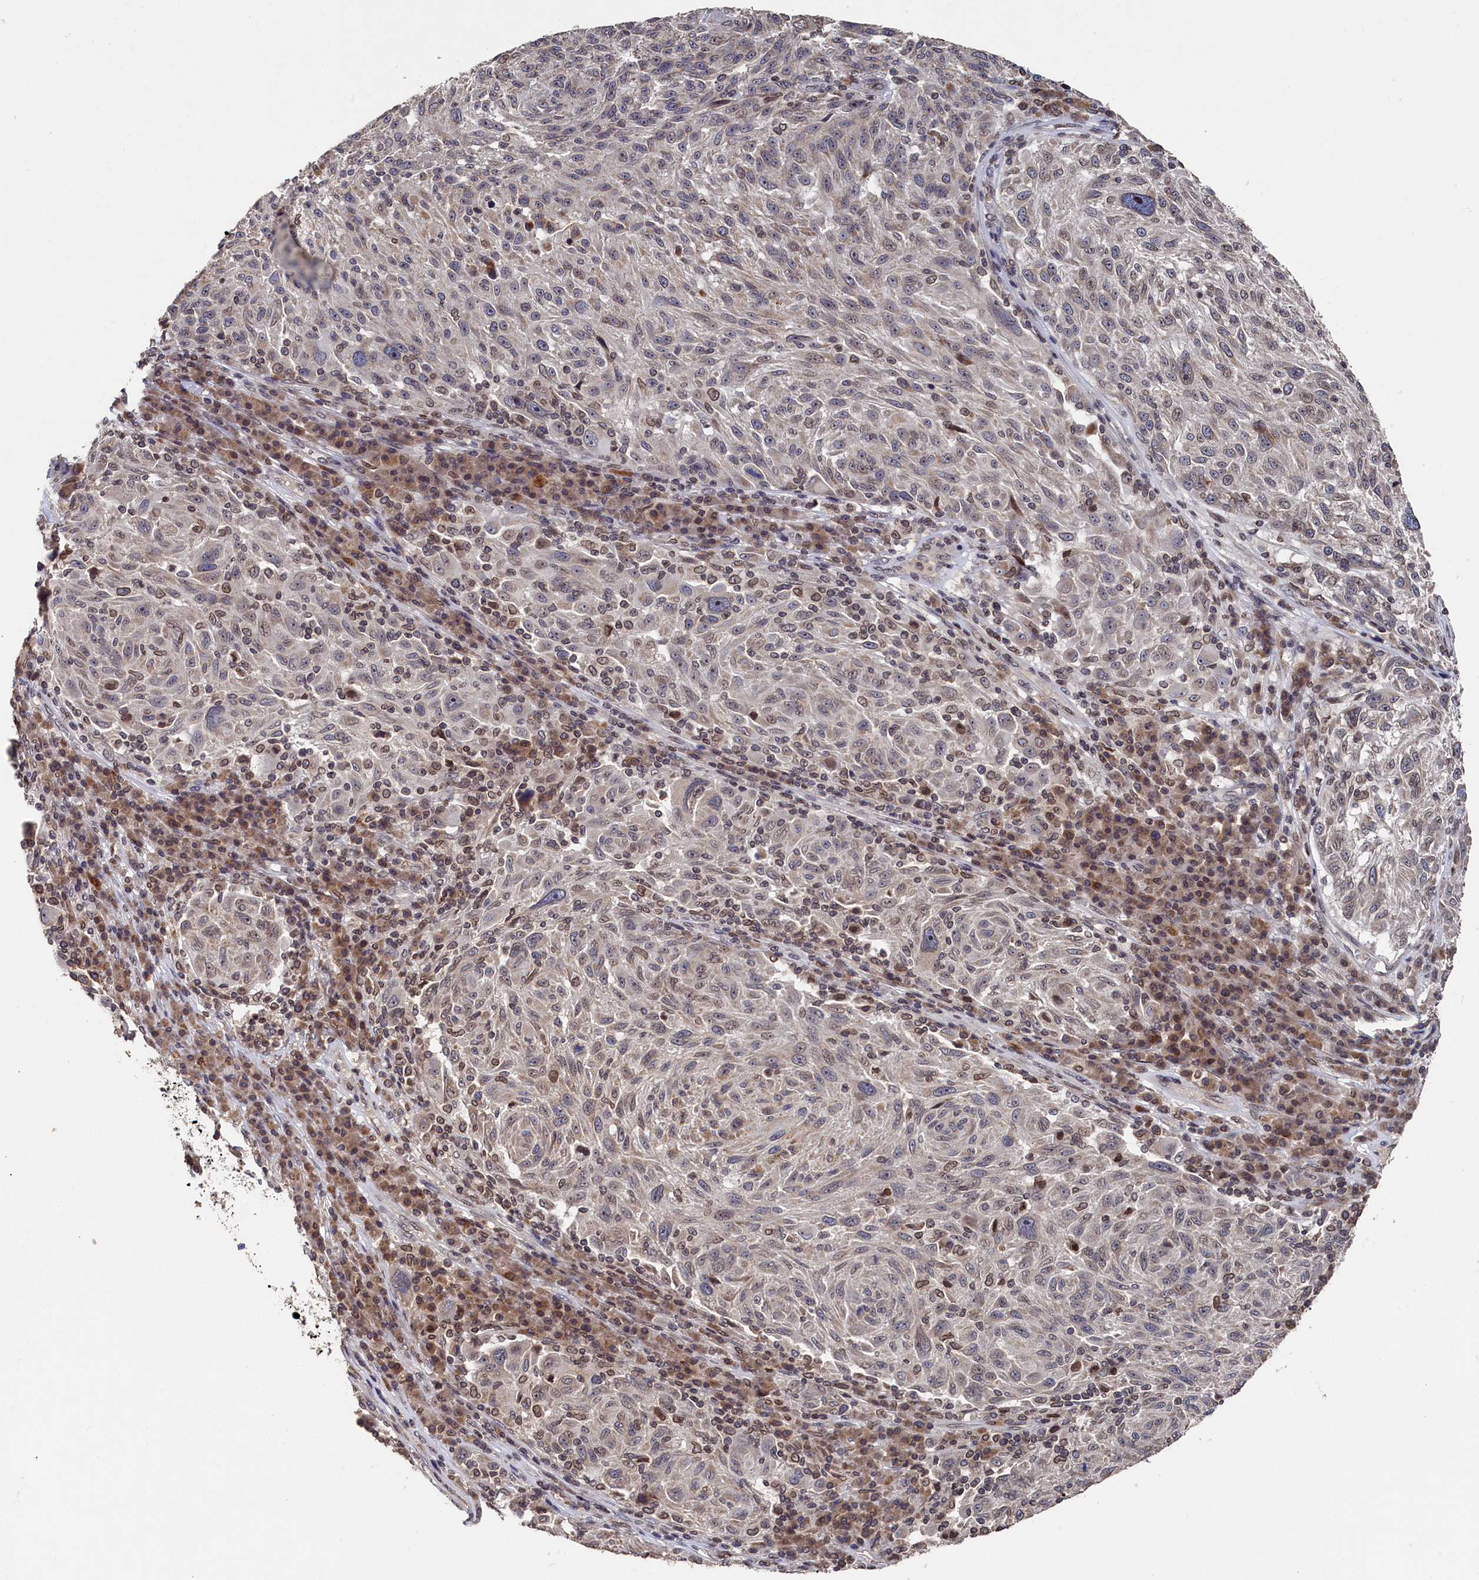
{"staining": {"intensity": "negative", "quantity": "none", "location": "none"}, "tissue": "melanoma", "cell_type": "Tumor cells", "image_type": "cancer", "snomed": [{"axis": "morphology", "description": "Malignant melanoma, NOS"}, {"axis": "topography", "description": "Skin"}], "caption": "This is an IHC histopathology image of human melanoma. There is no positivity in tumor cells.", "gene": "ANKEF1", "patient": {"sex": "male", "age": 53}}